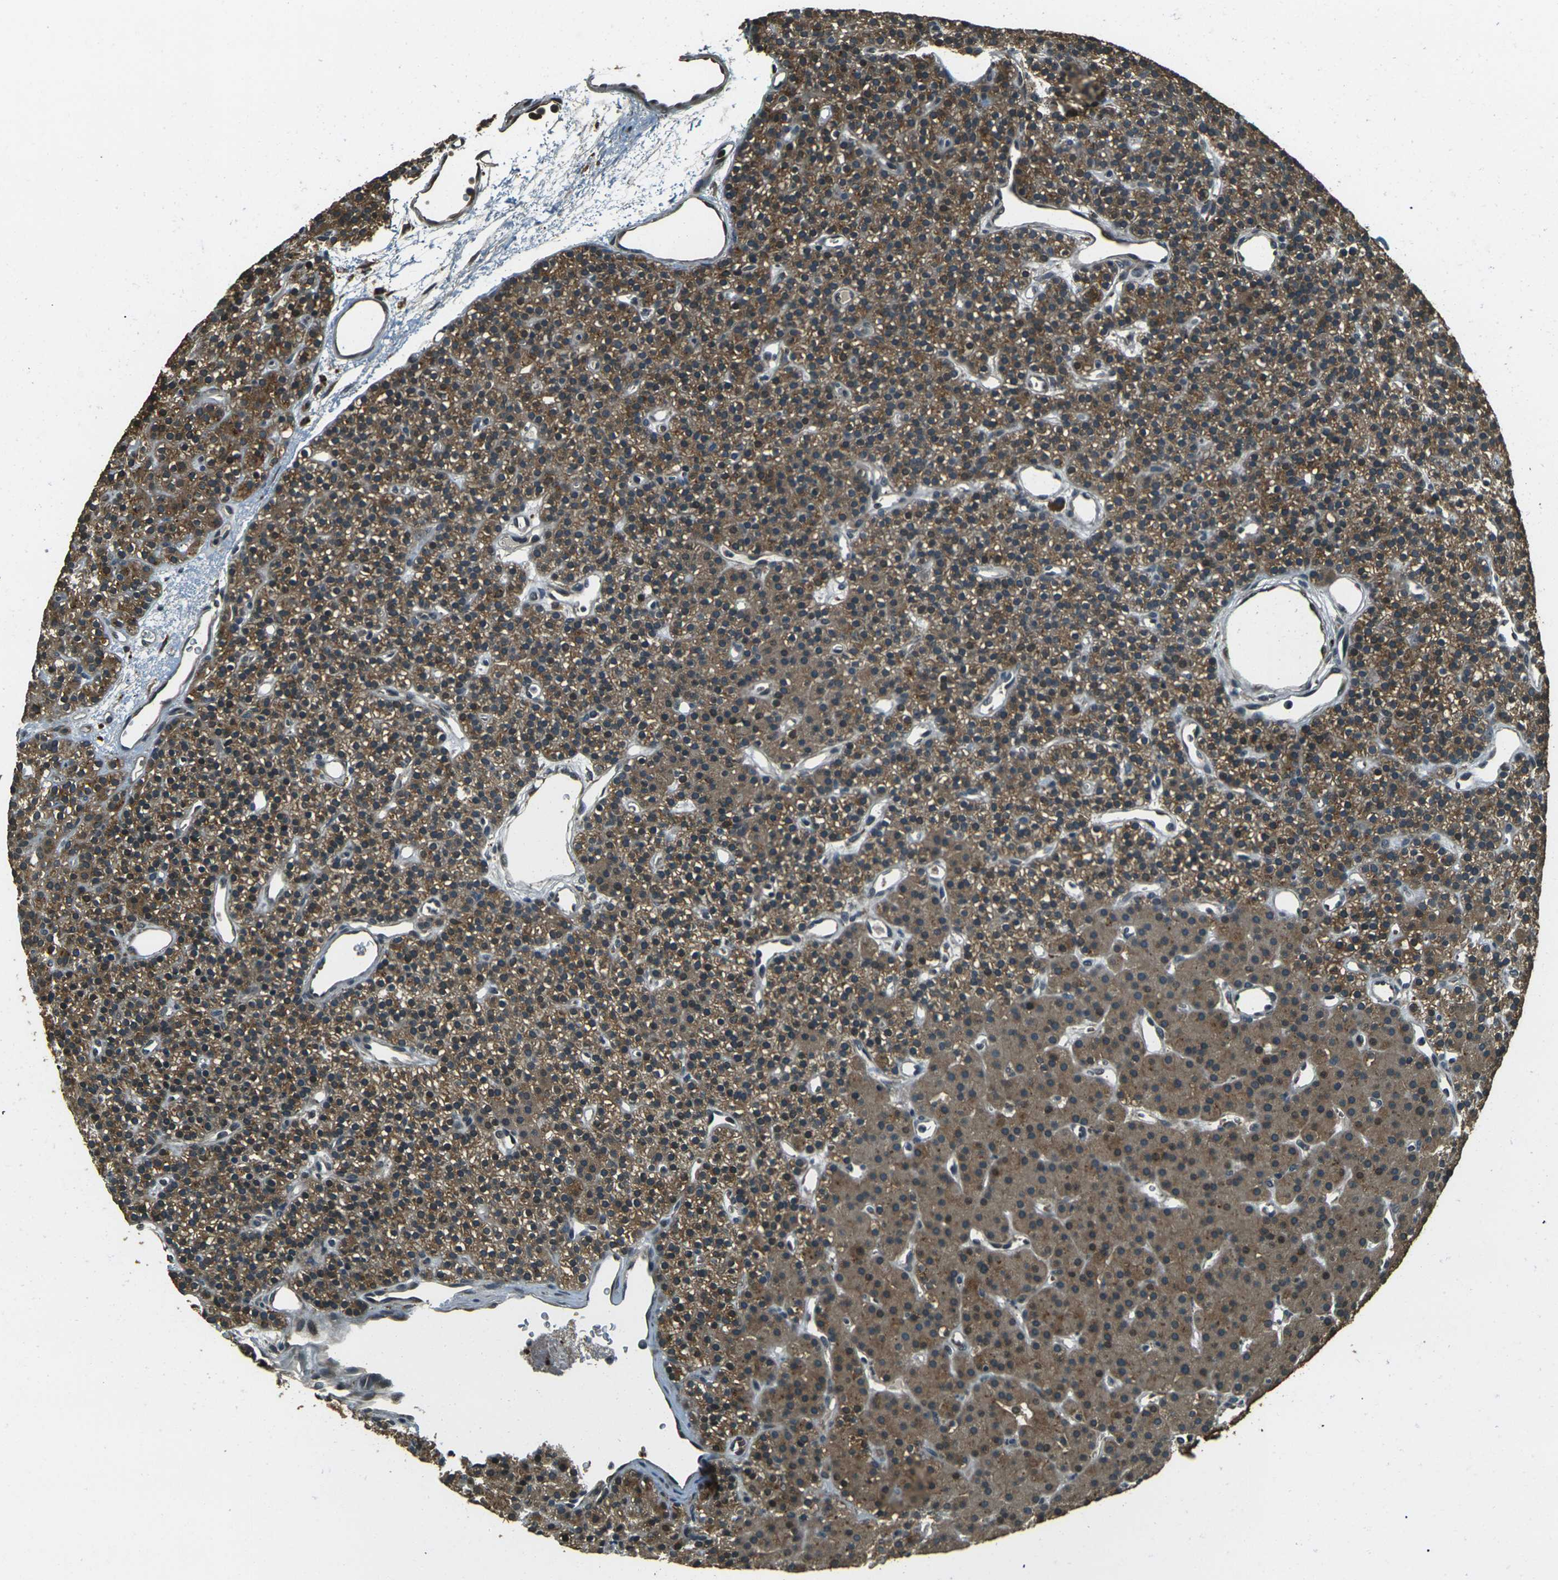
{"staining": {"intensity": "strong", "quantity": ">75%", "location": "cytoplasmic/membranous"}, "tissue": "parathyroid gland", "cell_type": "Glandular cells", "image_type": "normal", "snomed": [{"axis": "morphology", "description": "Normal tissue, NOS"}, {"axis": "morphology", "description": "Hyperplasia, NOS"}, {"axis": "topography", "description": "Parathyroid gland"}], "caption": "Normal parathyroid gland shows strong cytoplasmic/membranous expression in approximately >75% of glandular cells, visualized by immunohistochemistry. The staining is performed using DAB (3,3'-diaminobenzidine) brown chromogen to label protein expression. The nuclei are counter-stained blue using hematoxylin.", "gene": "TOR1A", "patient": {"sex": "male", "age": 44}}